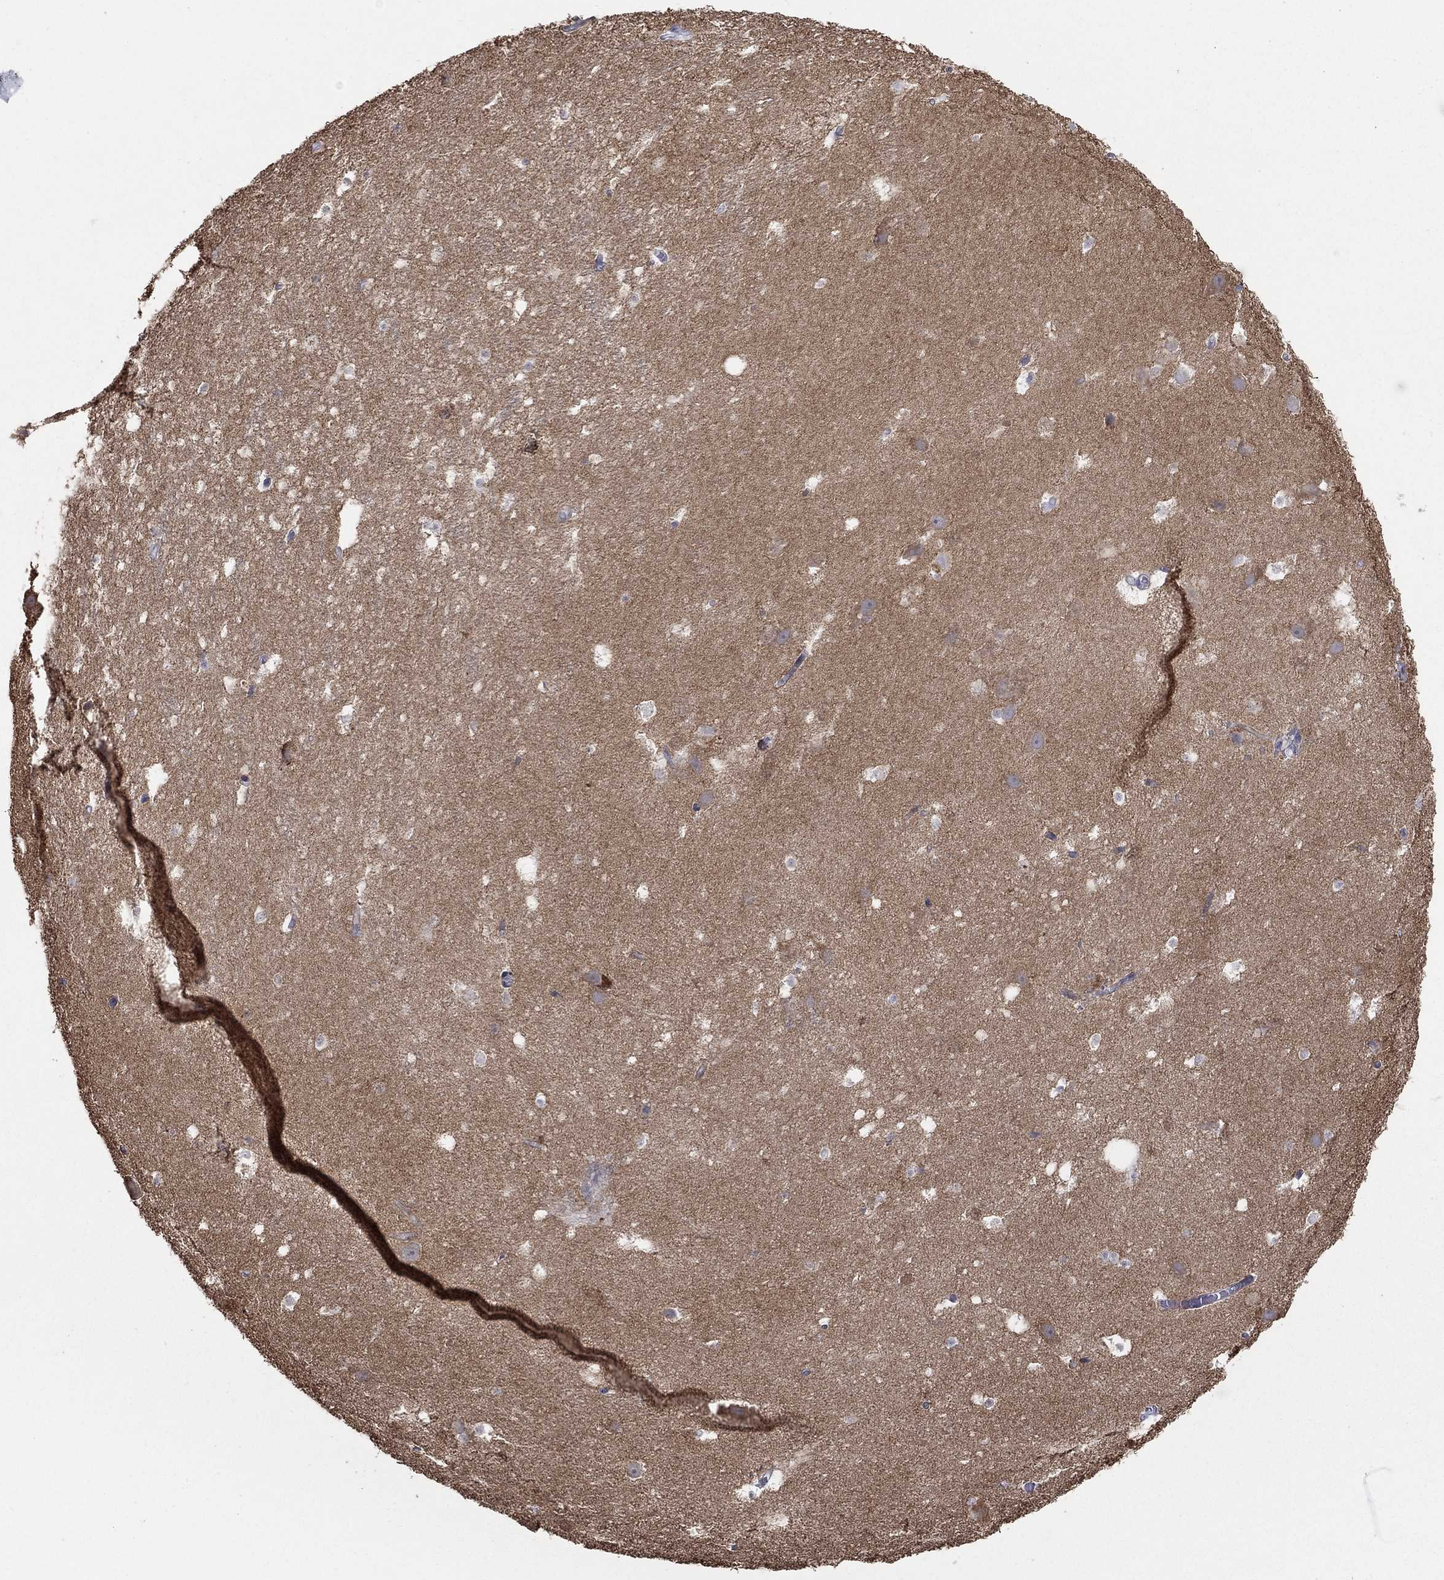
{"staining": {"intensity": "negative", "quantity": "none", "location": "none"}, "tissue": "hippocampus", "cell_type": "Glial cells", "image_type": "normal", "snomed": [{"axis": "morphology", "description": "Normal tissue, NOS"}, {"axis": "topography", "description": "Hippocampus"}], "caption": "Hippocampus stained for a protein using immunohistochemistry (IHC) displays no positivity glial cells.", "gene": "ATP6V1G2", "patient": {"sex": "male", "age": 26}}